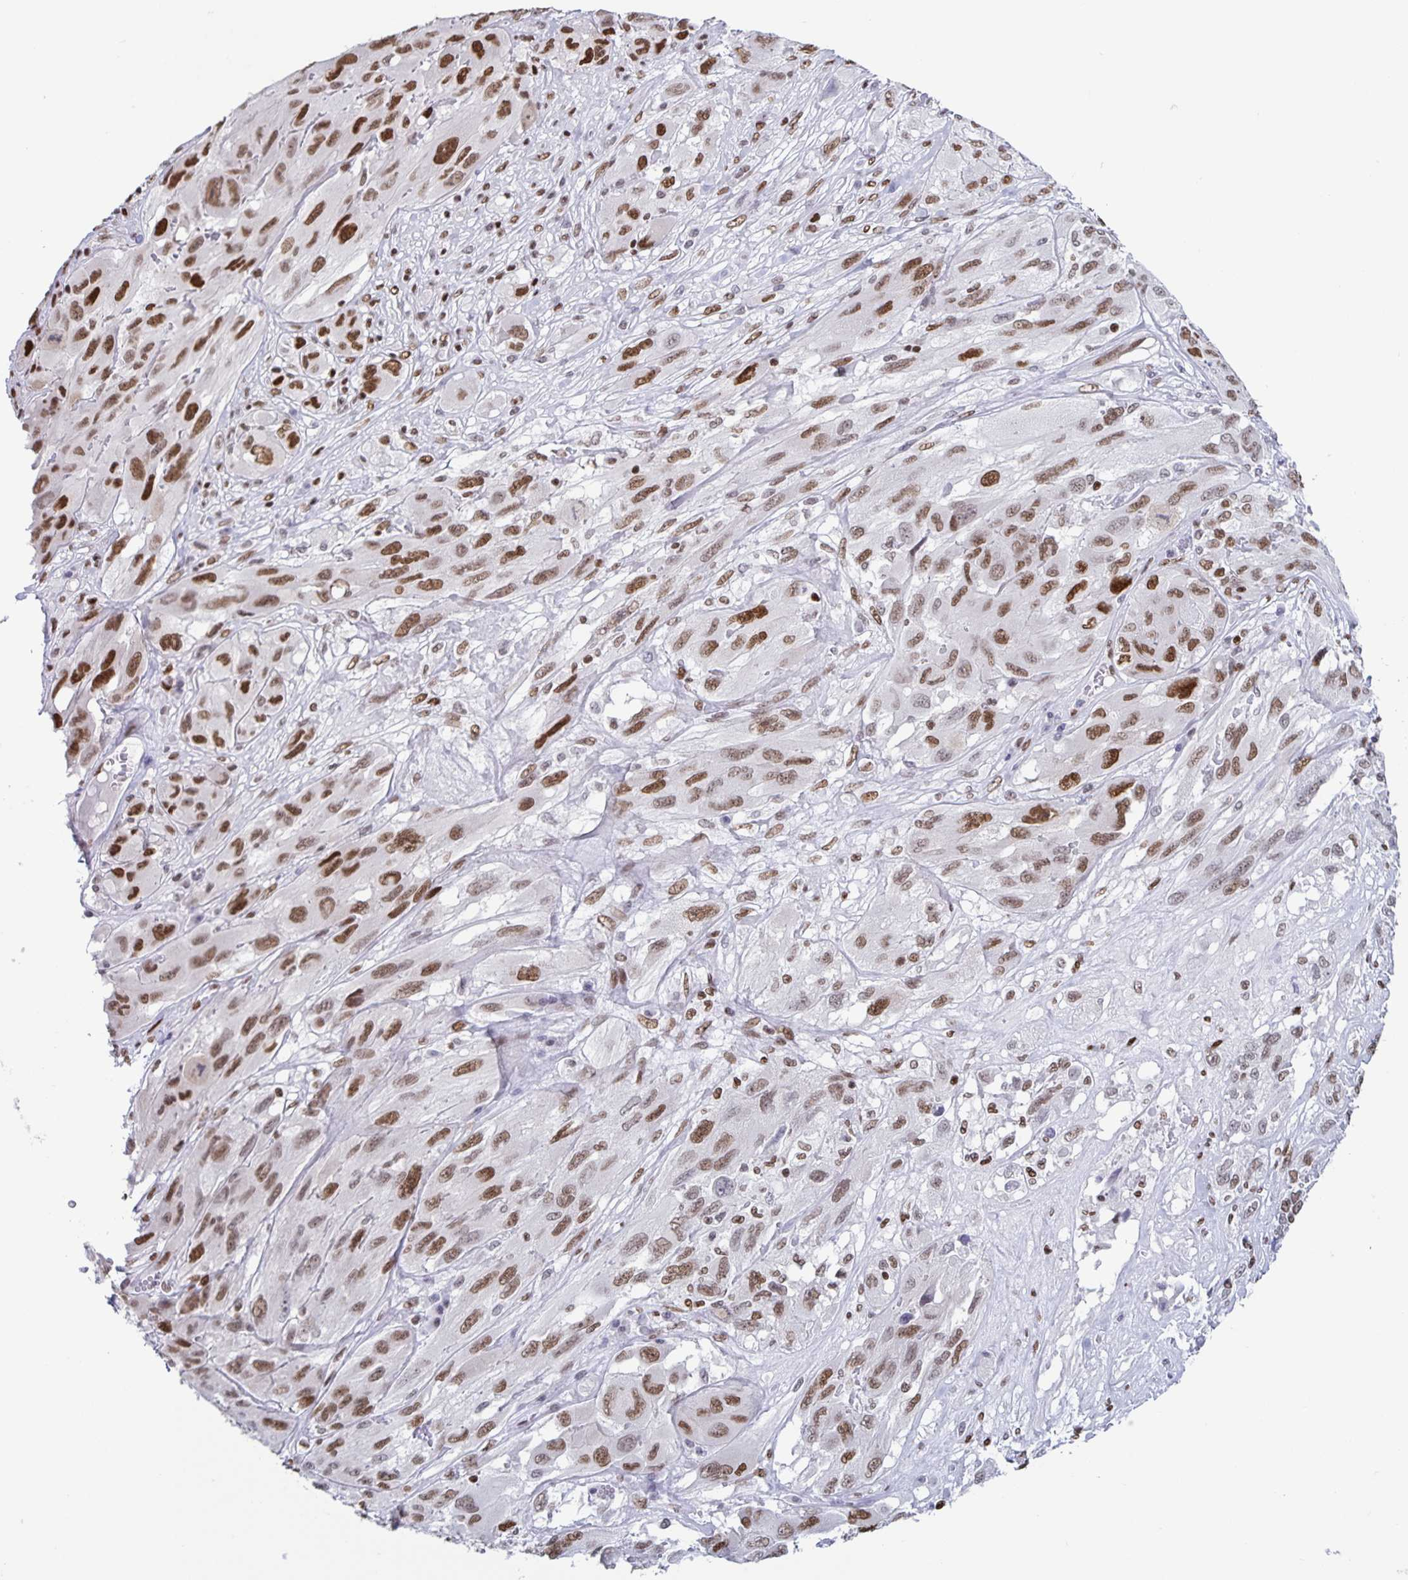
{"staining": {"intensity": "strong", "quantity": ">75%", "location": "nuclear"}, "tissue": "melanoma", "cell_type": "Tumor cells", "image_type": "cancer", "snomed": [{"axis": "morphology", "description": "Malignant melanoma, NOS"}, {"axis": "topography", "description": "Skin"}], "caption": "Human malignant melanoma stained with a brown dye exhibits strong nuclear positive positivity in about >75% of tumor cells.", "gene": "JUND", "patient": {"sex": "female", "age": 91}}